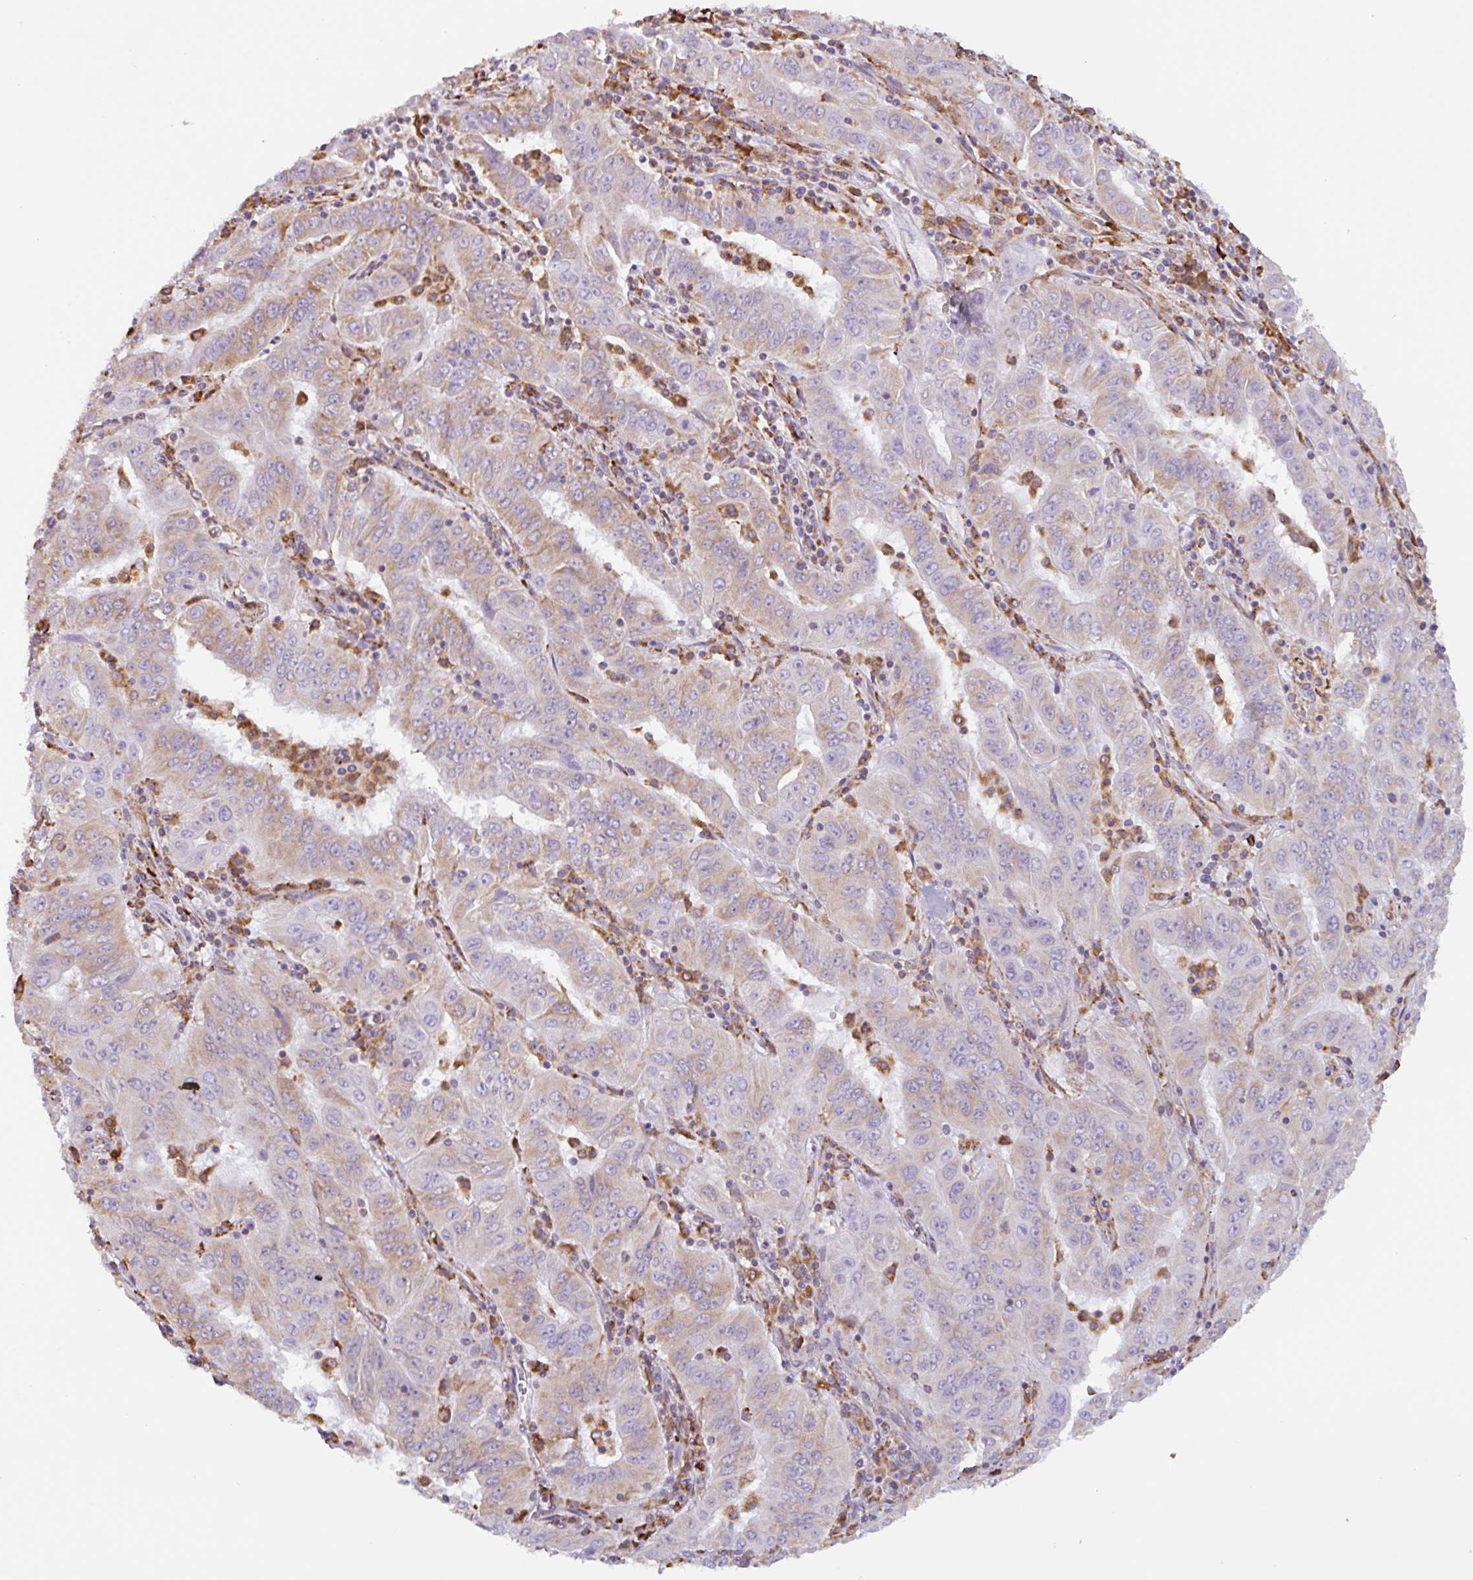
{"staining": {"intensity": "weak", "quantity": ">75%", "location": "cytoplasmic/membranous"}, "tissue": "pancreatic cancer", "cell_type": "Tumor cells", "image_type": "cancer", "snomed": [{"axis": "morphology", "description": "Adenocarcinoma, NOS"}, {"axis": "topography", "description": "Pancreas"}], "caption": "Brown immunohistochemical staining in human pancreatic cancer (adenocarcinoma) shows weak cytoplasmic/membranous staining in approximately >75% of tumor cells. (brown staining indicates protein expression, while blue staining denotes nuclei).", "gene": "DOK4", "patient": {"sex": "male", "age": 63}}